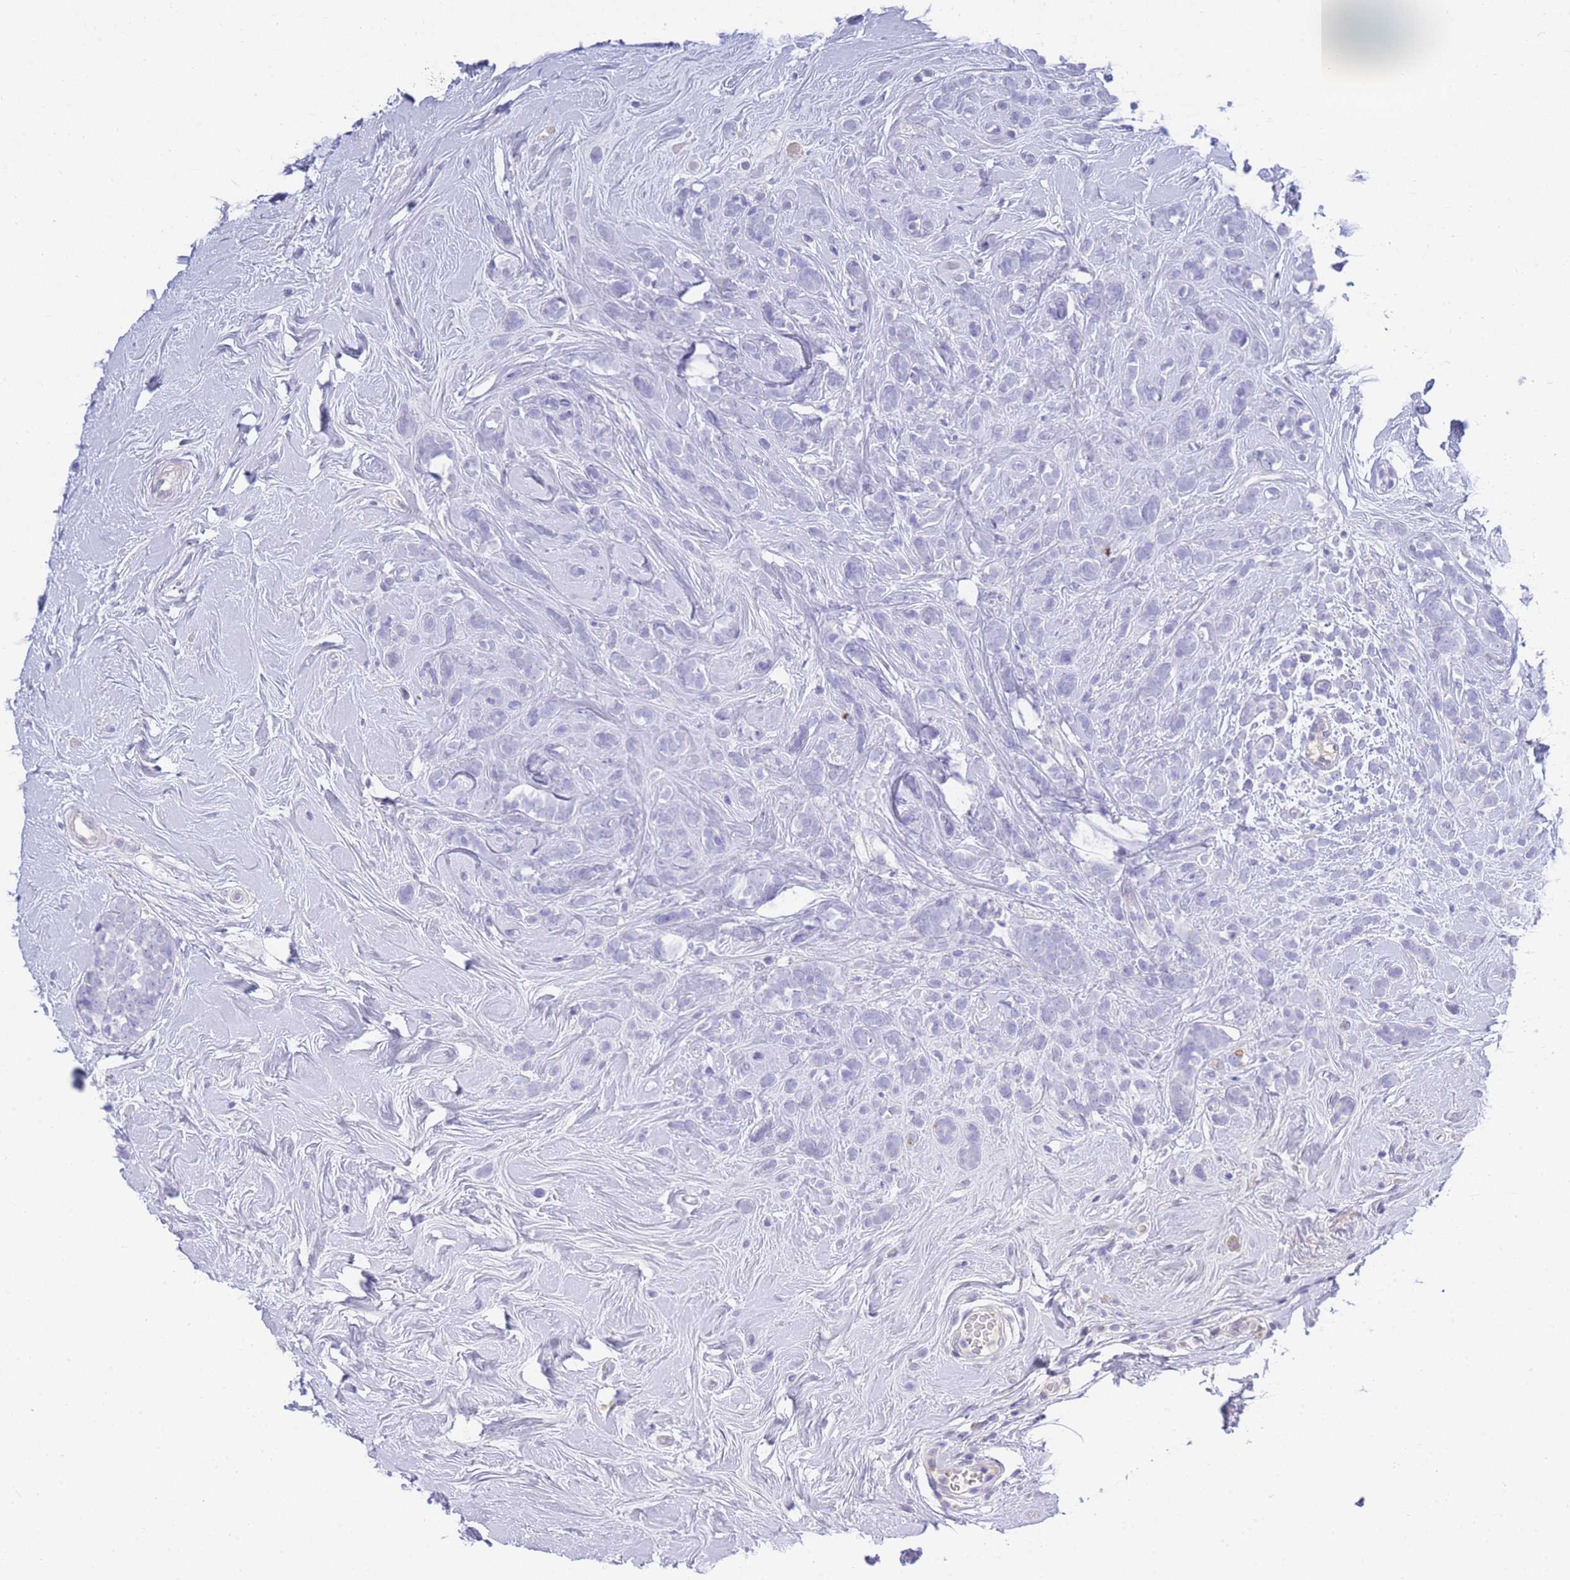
{"staining": {"intensity": "negative", "quantity": "none", "location": "none"}, "tissue": "breast cancer", "cell_type": "Tumor cells", "image_type": "cancer", "snomed": [{"axis": "morphology", "description": "Lobular carcinoma"}, {"axis": "topography", "description": "Breast"}], "caption": "Tumor cells are negative for protein expression in human breast cancer (lobular carcinoma).", "gene": "LRRC37A", "patient": {"sex": "female", "age": 58}}